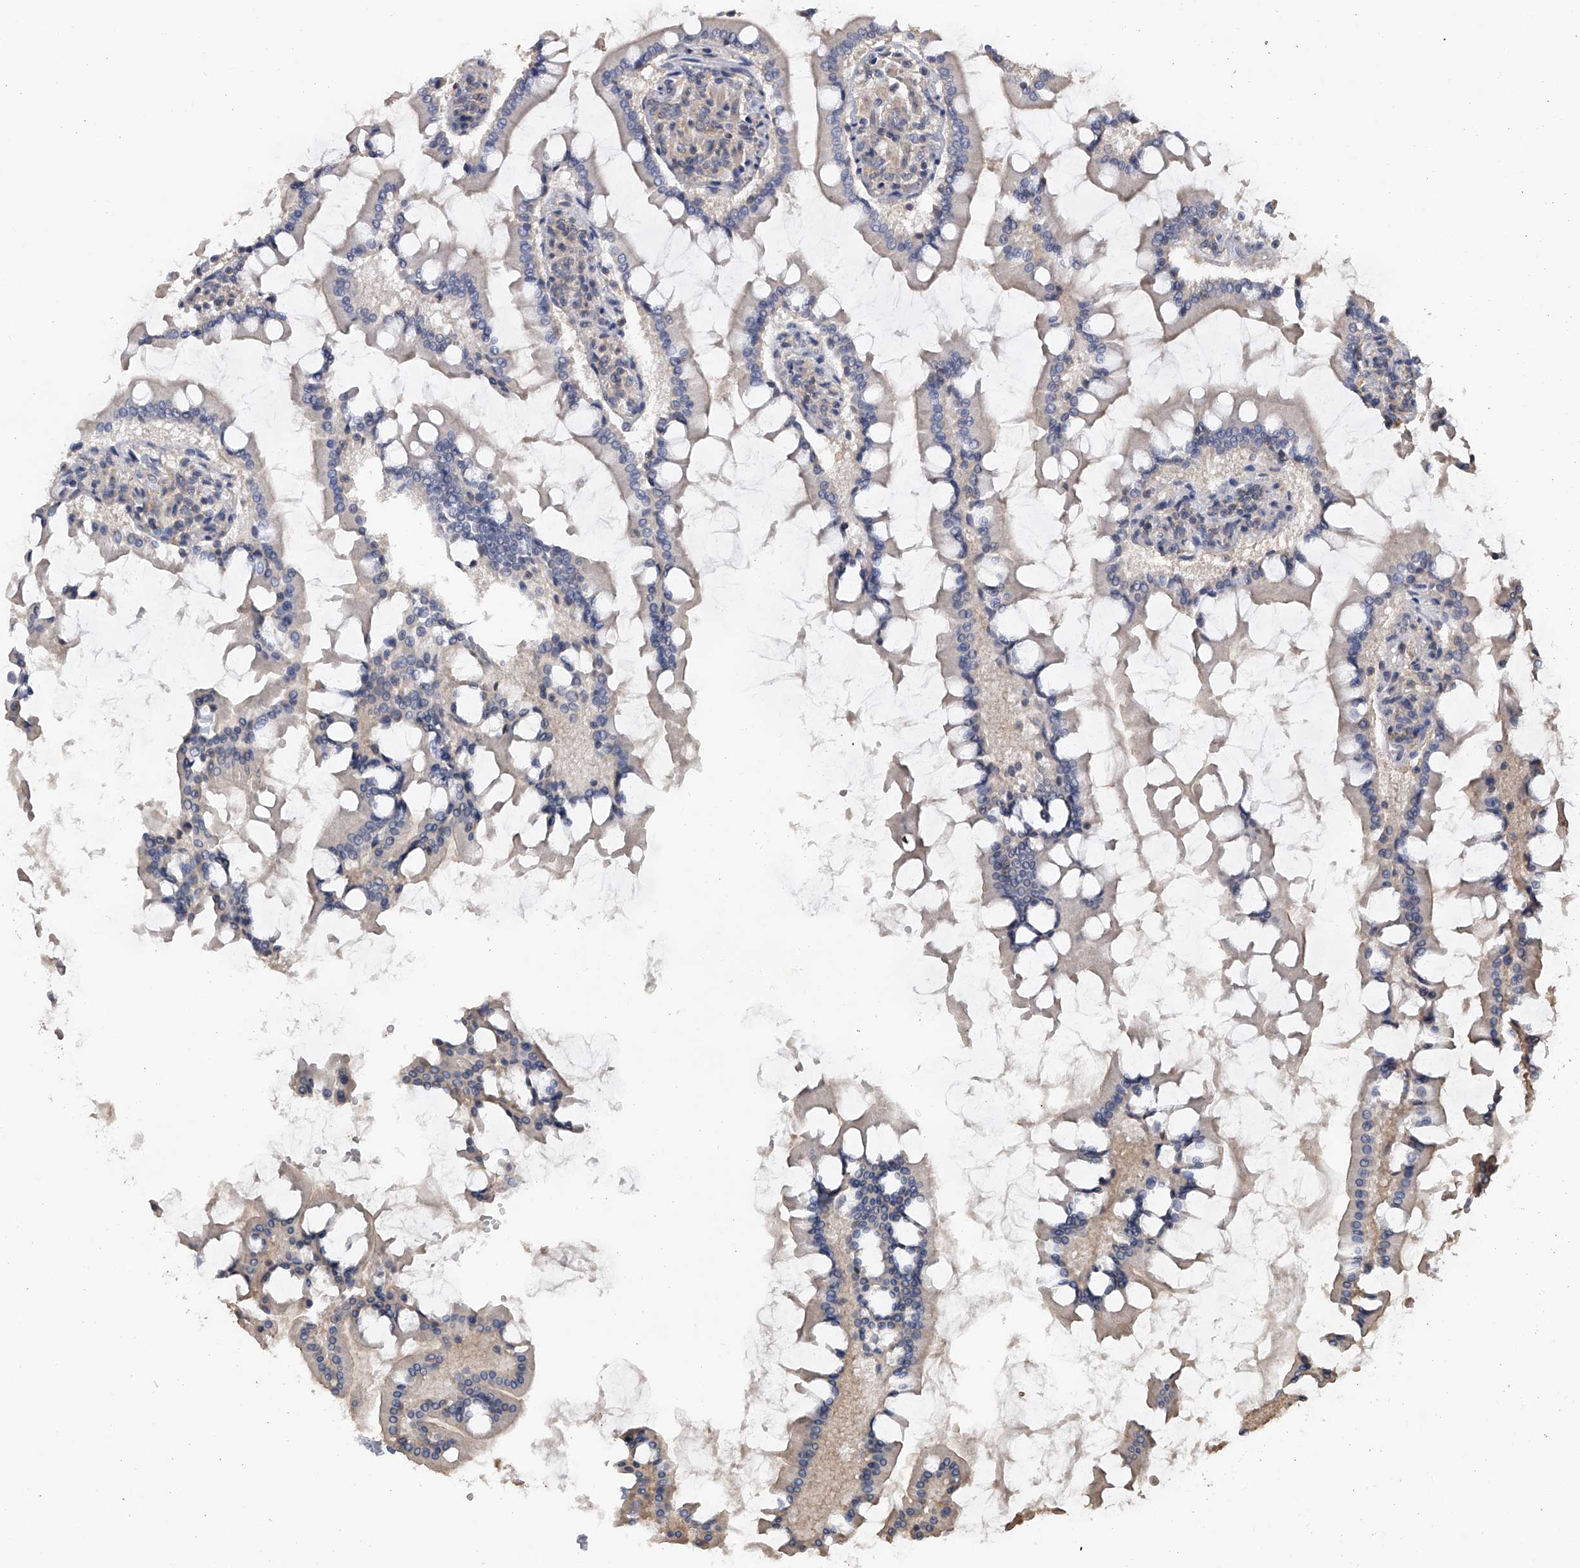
{"staining": {"intensity": "moderate", "quantity": "25%-75%", "location": "cytoplasmic/membranous"}, "tissue": "small intestine", "cell_type": "Glandular cells", "image_type": "normal", "snomed": [{"axis": "morphology", "description": "Normal tissue, NOS"}, {"axis": "topography", "description": "Small intestine"}], "caption": "Immunohistochemical staining of benign small intestine displays moderate cytoplasmic/membranous protein positivity in about 25%-75% of glandular cells. Using DAB (brown) and hematoxylin (blue) stains, captured at high magnification using brightfield microscopy.", "gene": "CFAP298", "patient": {"sex": "male", "age": 41}}